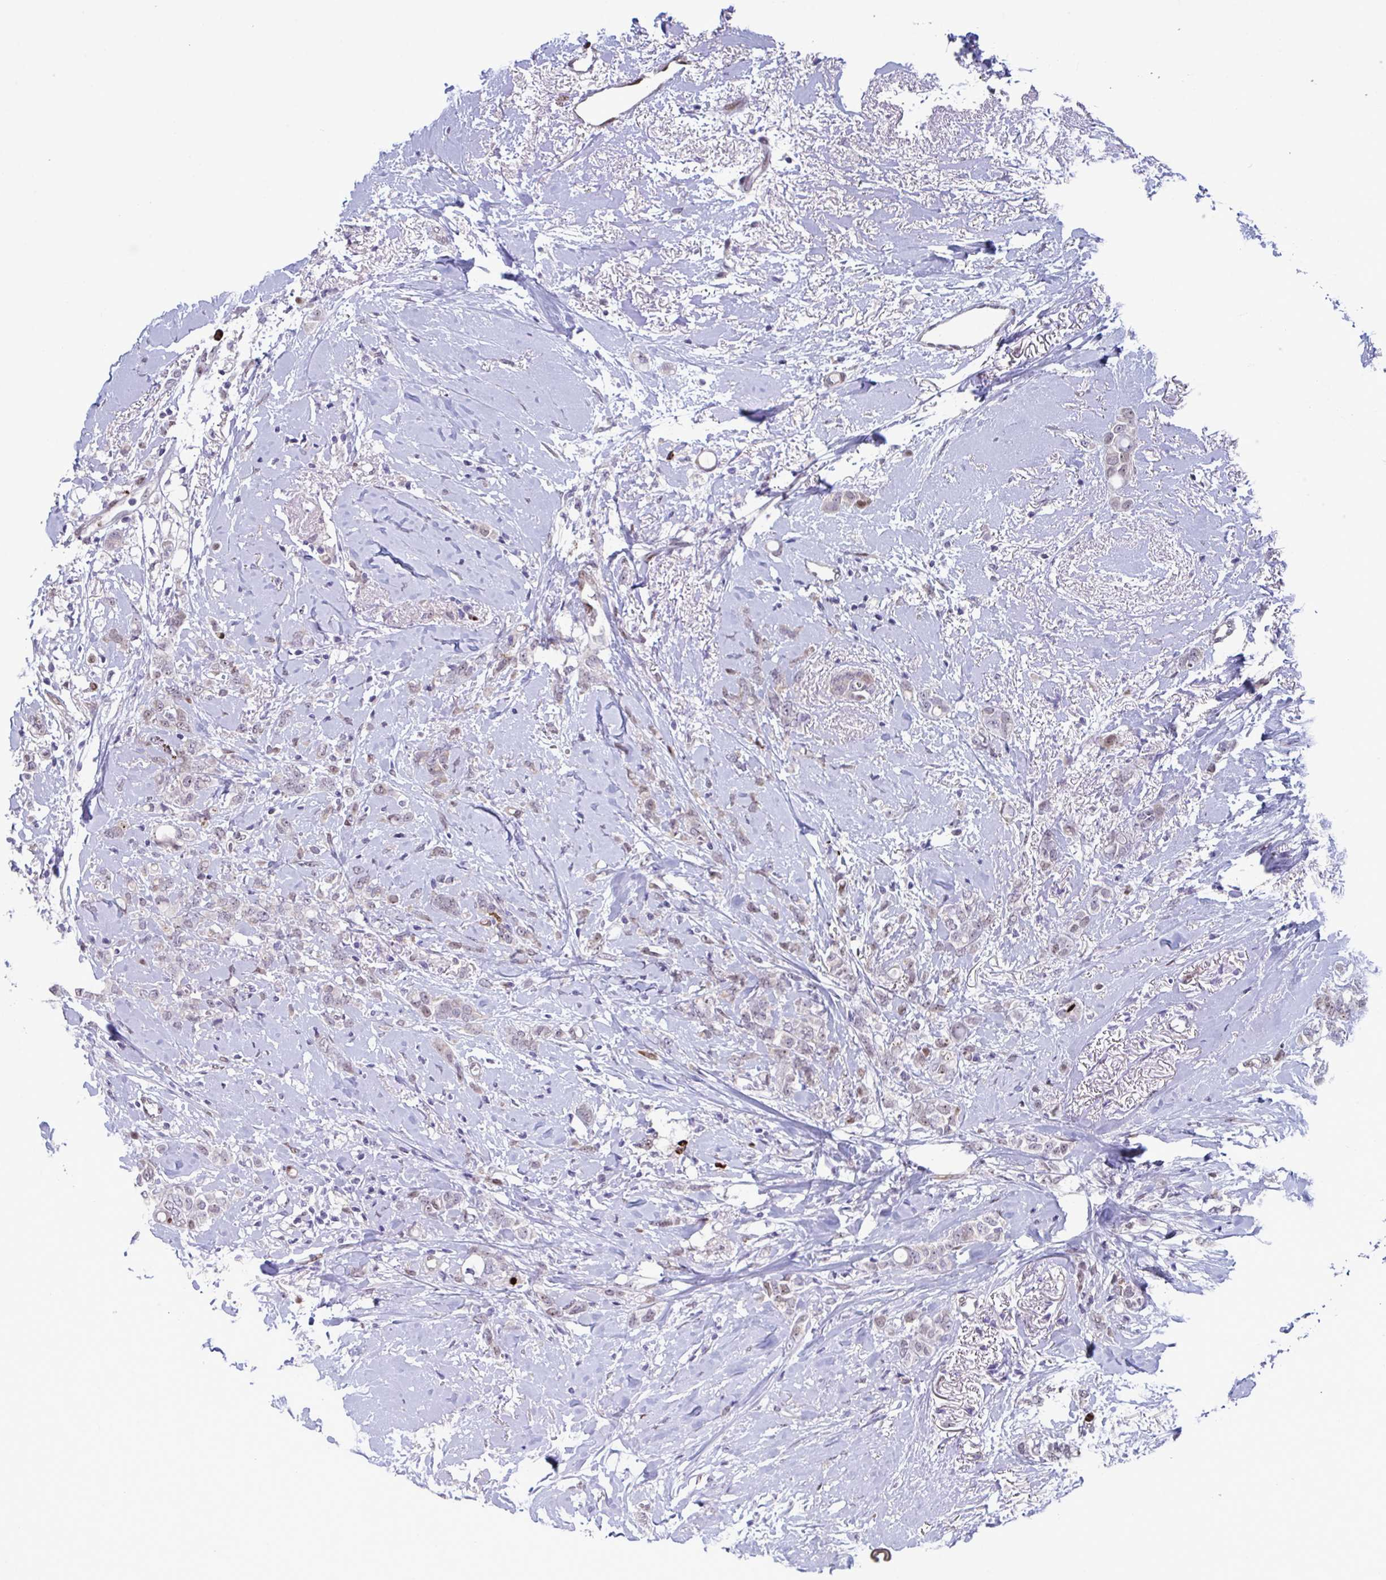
{"staining": {"intensity": "moderate", "quantity": "<25%", "location": "nuclear"}, "tissue": "breast cancer", "cell_type": "Tumor cells", "image_type": "cancer", "snomed": [{"axis": "morphology", "description": "Lobular carcinoma"}, {"axis": "topography", "description": "Breast"}], "caption": "High-magnification brightfield microscopy of breast lobular carcinoma stained with DAB (brown) and counterstained with hematoxylin (blue). tumor cells exhibit moderate nuclear expression is identified in approximately<25% of cells. Immunohistochemistry stains the protein in brown and the nuclei are stained blue.", "gene": "PELI2", "patient": {"sex": "female", "age": 91}}